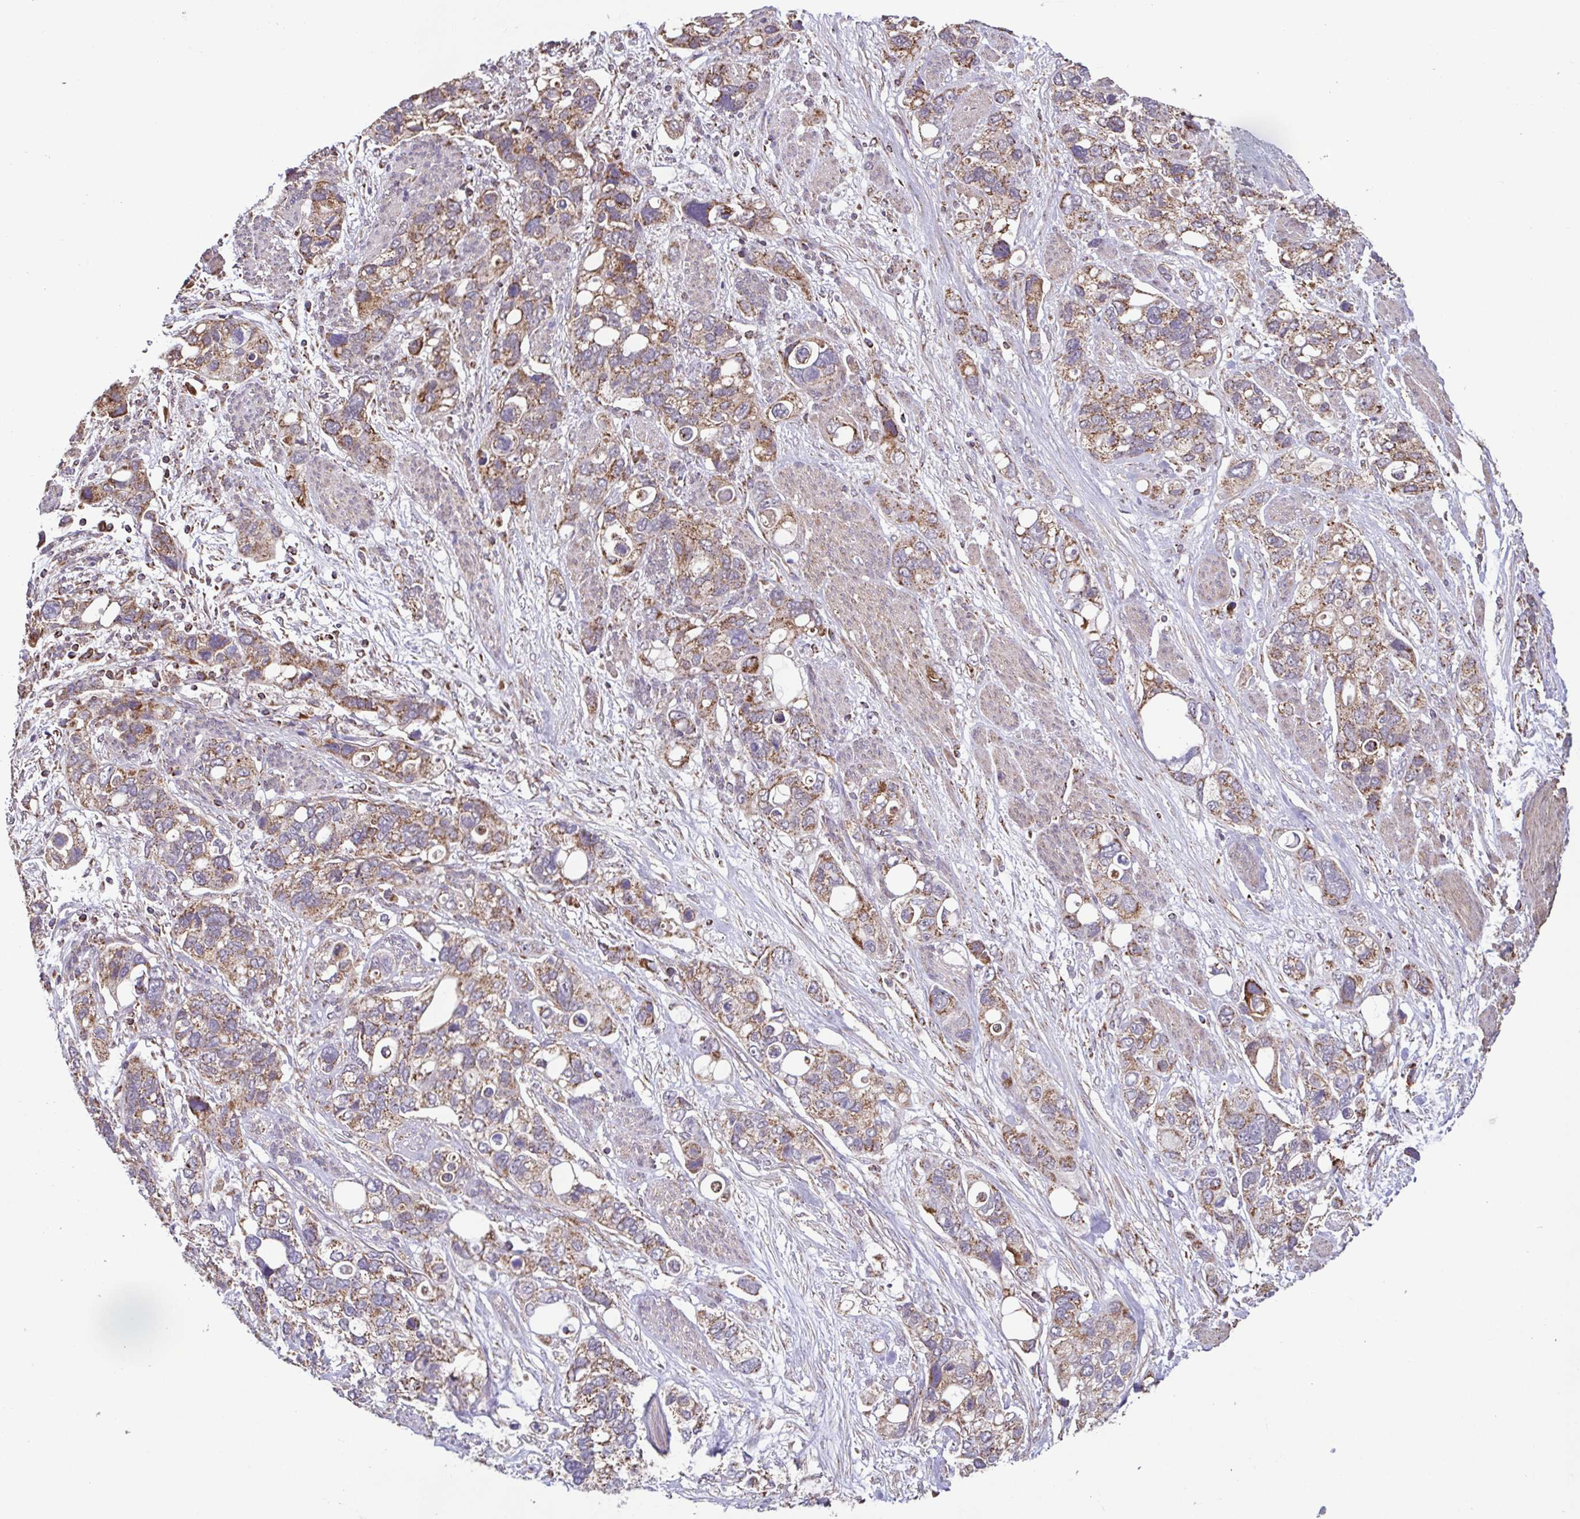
{"staining": {"intensity": "moderate", "quantity": "25%-75%", "location": "cytoplasmic/membranous"}, "tissue": "stomach cancer", "cell_type": "Tumor cells", "image_type": "cancer", "snomed": [{"axis": "morphology", "description": "Adenocarcinoma, NOS"}, {"axis": "topography", "description": "Stomach, upper"}], "caption": "An IHC image of neoplastic tissue is shown. Protein staining in brown shows moderate cytoplasmic/membranous positivity in adenocarcinoma (stomach) within tumor cells. (IHC, brightfield microscopy, high magnification).", "gene": "DIP2B", "patient": {"sex": "female", "age": 81}}